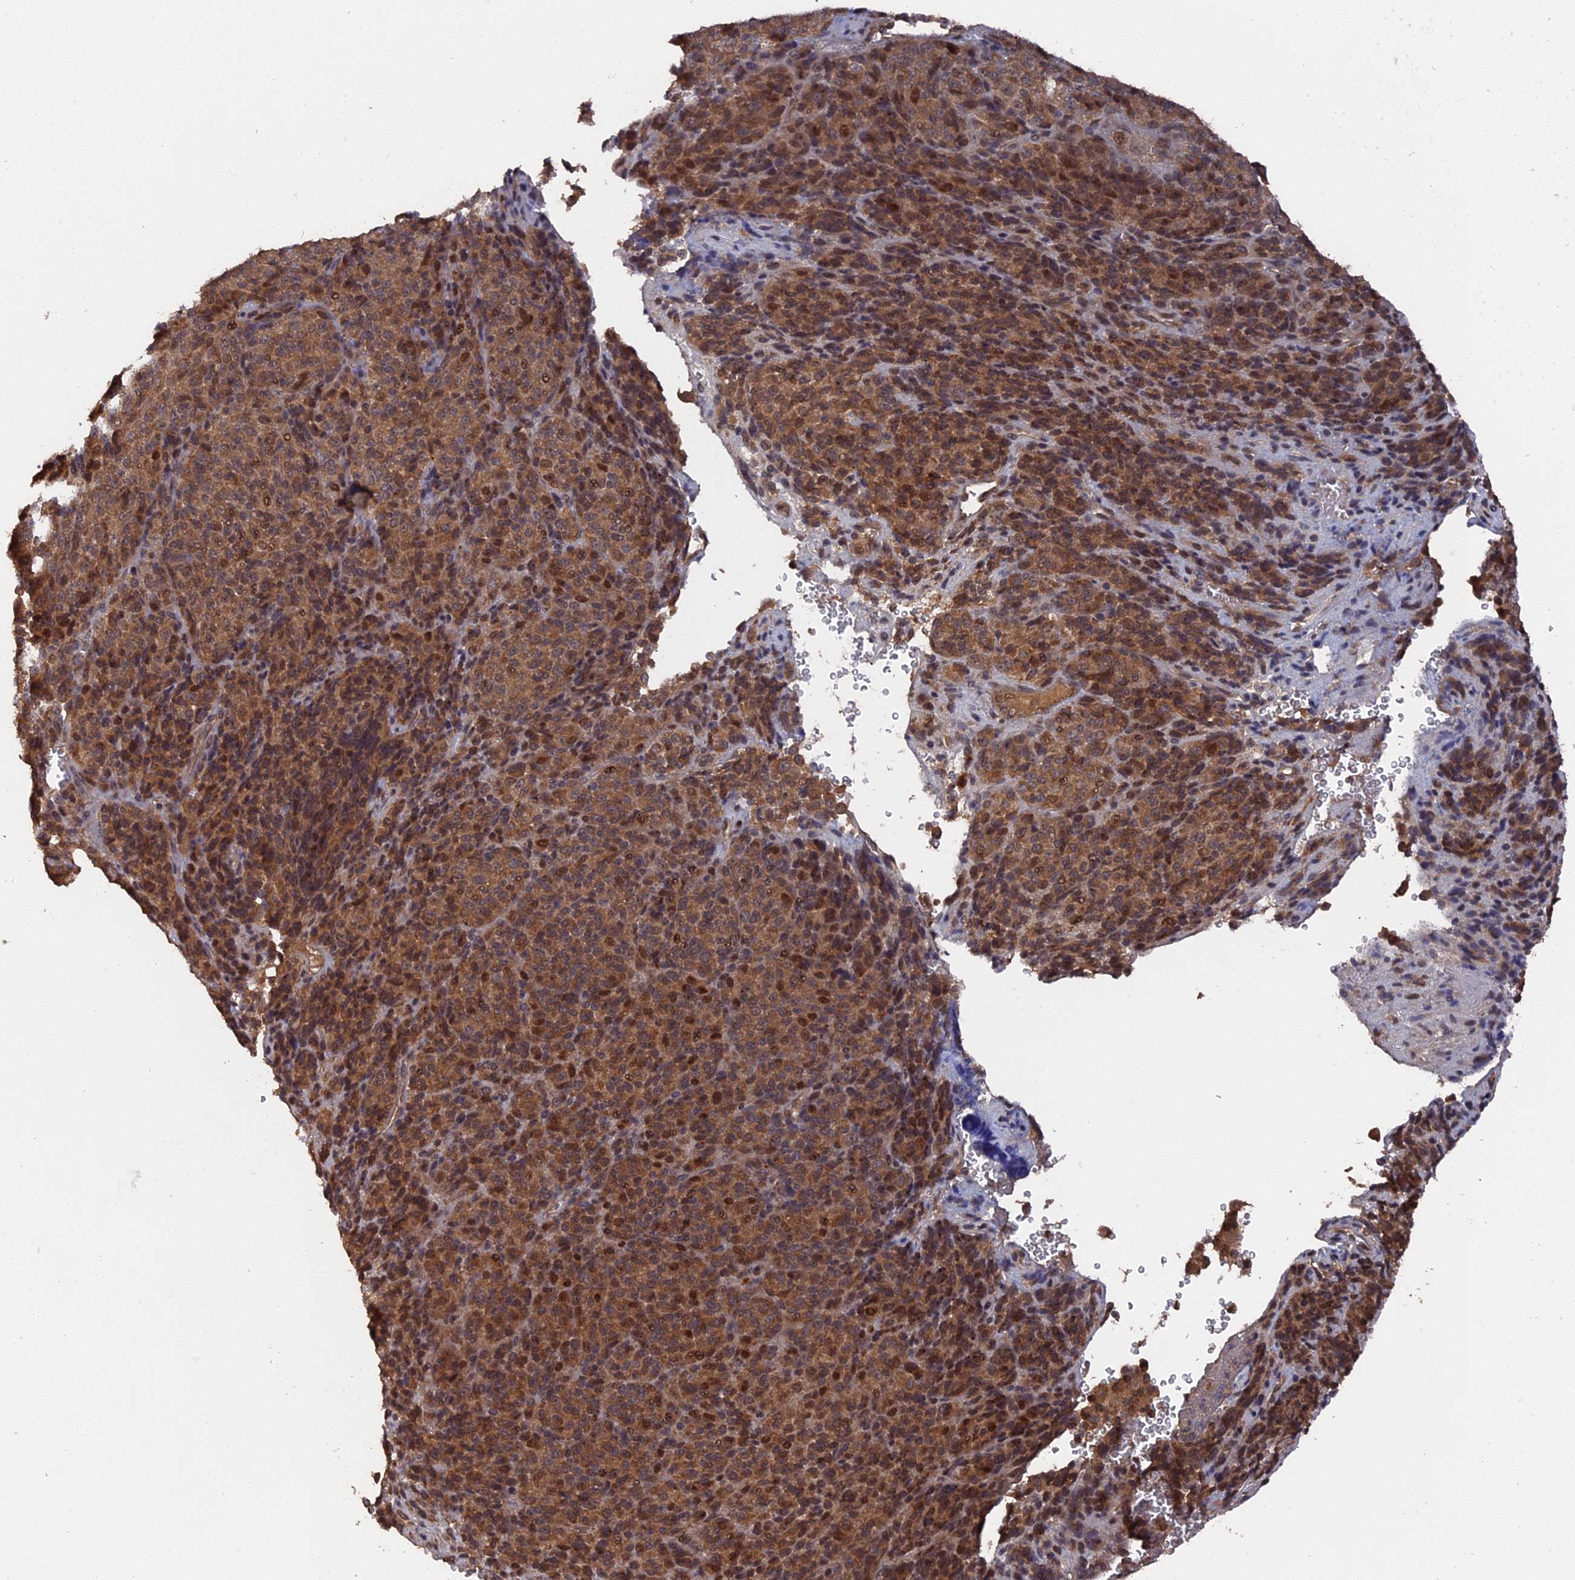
{"staining": {"intensity": "moderate", "quantity": ">75%", "location": "cytoplasmic/membranous,nuclear"}, "tissue": "melanoma", "cell_type": "Tumor cells", "image_type": "cancer", "snomed": [{"axis": "morphology", "description": "Malignant melanoma, Metastatic site"}, {"axis": "topography", "description": "Brain"}], "caption": "A high-resolution photomicrograph shows IHC staining of melanoma, which shows moderate cytoplasmic/membranous and nuclear staining in about >75% of tumor cells. The staining was performed using DAB to visualize the protein expression in brown, while the nuclei were stained in blue with hematoxylin (Magnification: 20x).", "gene": "TELO2", "patient": {"sex": "female", "age": 56}}